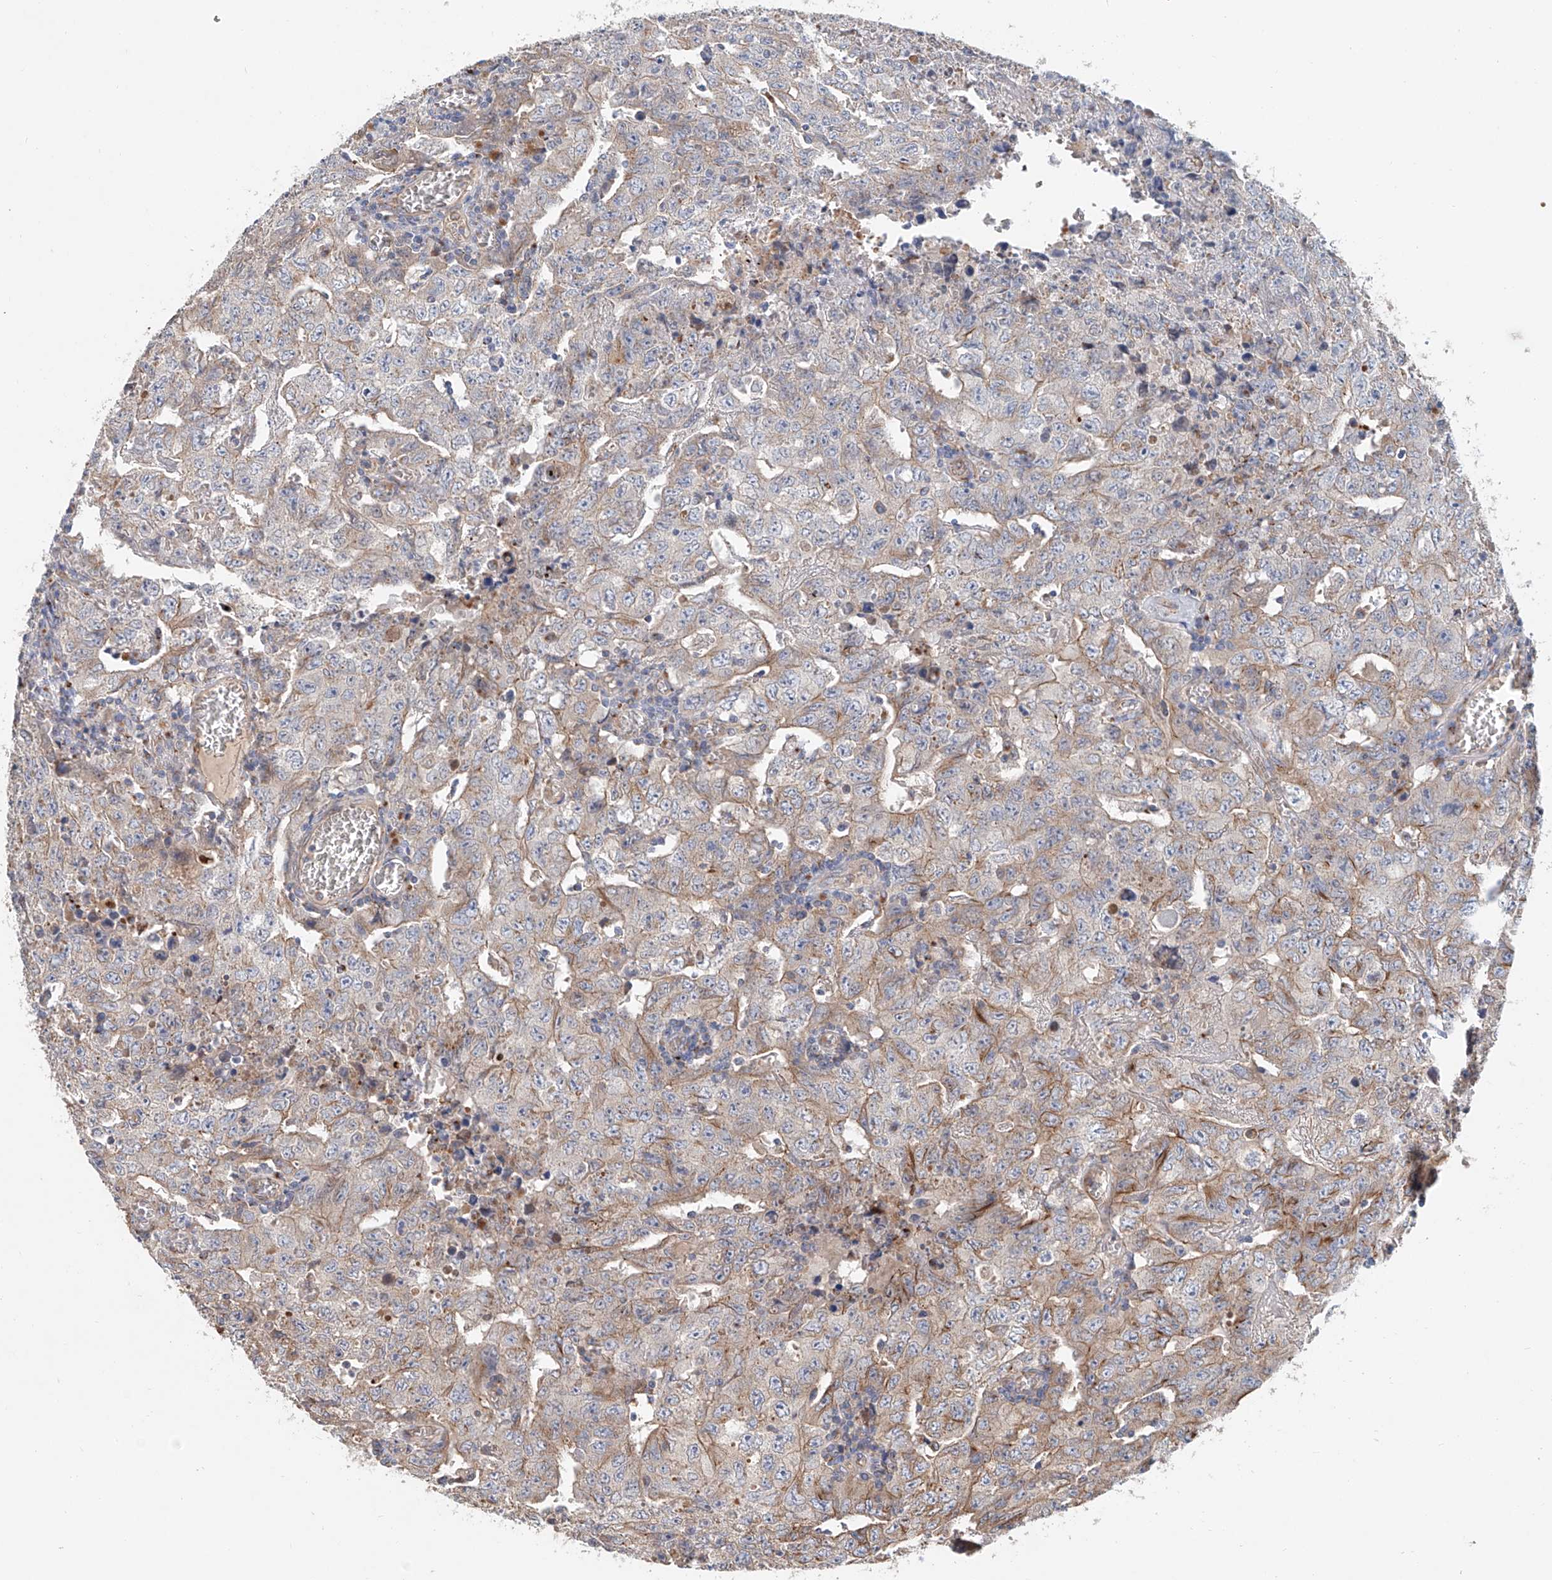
{"staining": {"intensity": "weak", "quantity": "<25%", "location": "cytoplasmic/membranous"}, "tissue": "testis cancer", "cell_type": "Tumor cells", "image_type": "cancer", "snomed": [{"axis": "morphology", "description": "Carcinoma, Embryonal, NOS"}, {"axis": "topography", "description": "Testis"}], "caption": "Immunohistochemical staining of human embryonal carcinoma (testis) displays no significant staining in tumor cells.", "gene": "HGSNAT", "patient": {"sex": "male", "age": 26}}